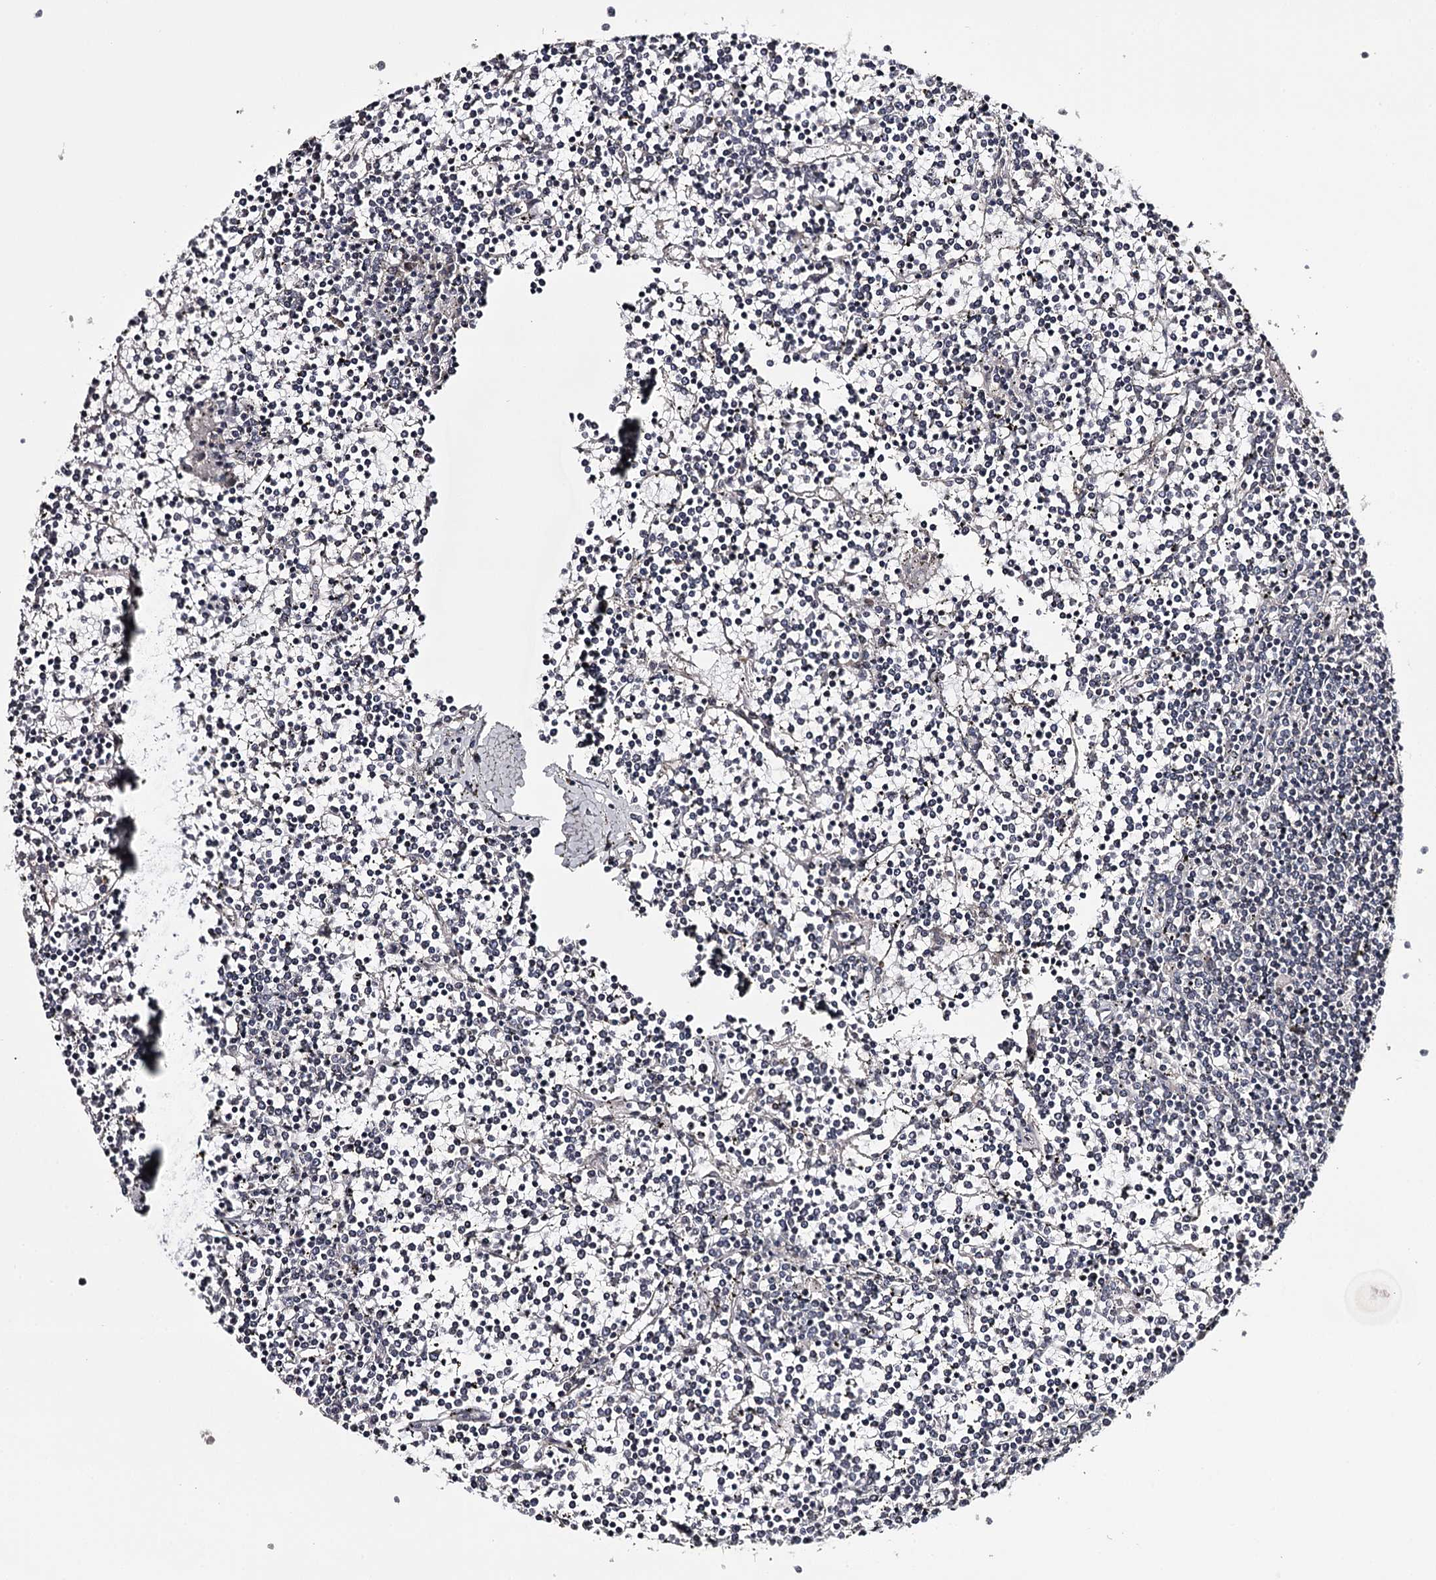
{"staining": {"intensity": "negative", "quantity": "none", "location": "none"}, "tissue": "lymphoma", "cell_type": "Tumor cells", "image_type": "cancer", "snomed": [{"axis": "morphology", "description": "Malignant lymphoma, non-Hodgkin's type, Low grade"}, {"axis": "topography", "description": "Spleen"}], "caption": "An immunohistochemistry histopathology image of malignant lymphoma, non-Hodgkin's type (low-grade) is shown. There is no staining in tumor cells of malignant lymphoma, non-Hodgkin's type (low-grade).", "gene": "TTC33", "patient": {"sex": "female", "age": 19}}